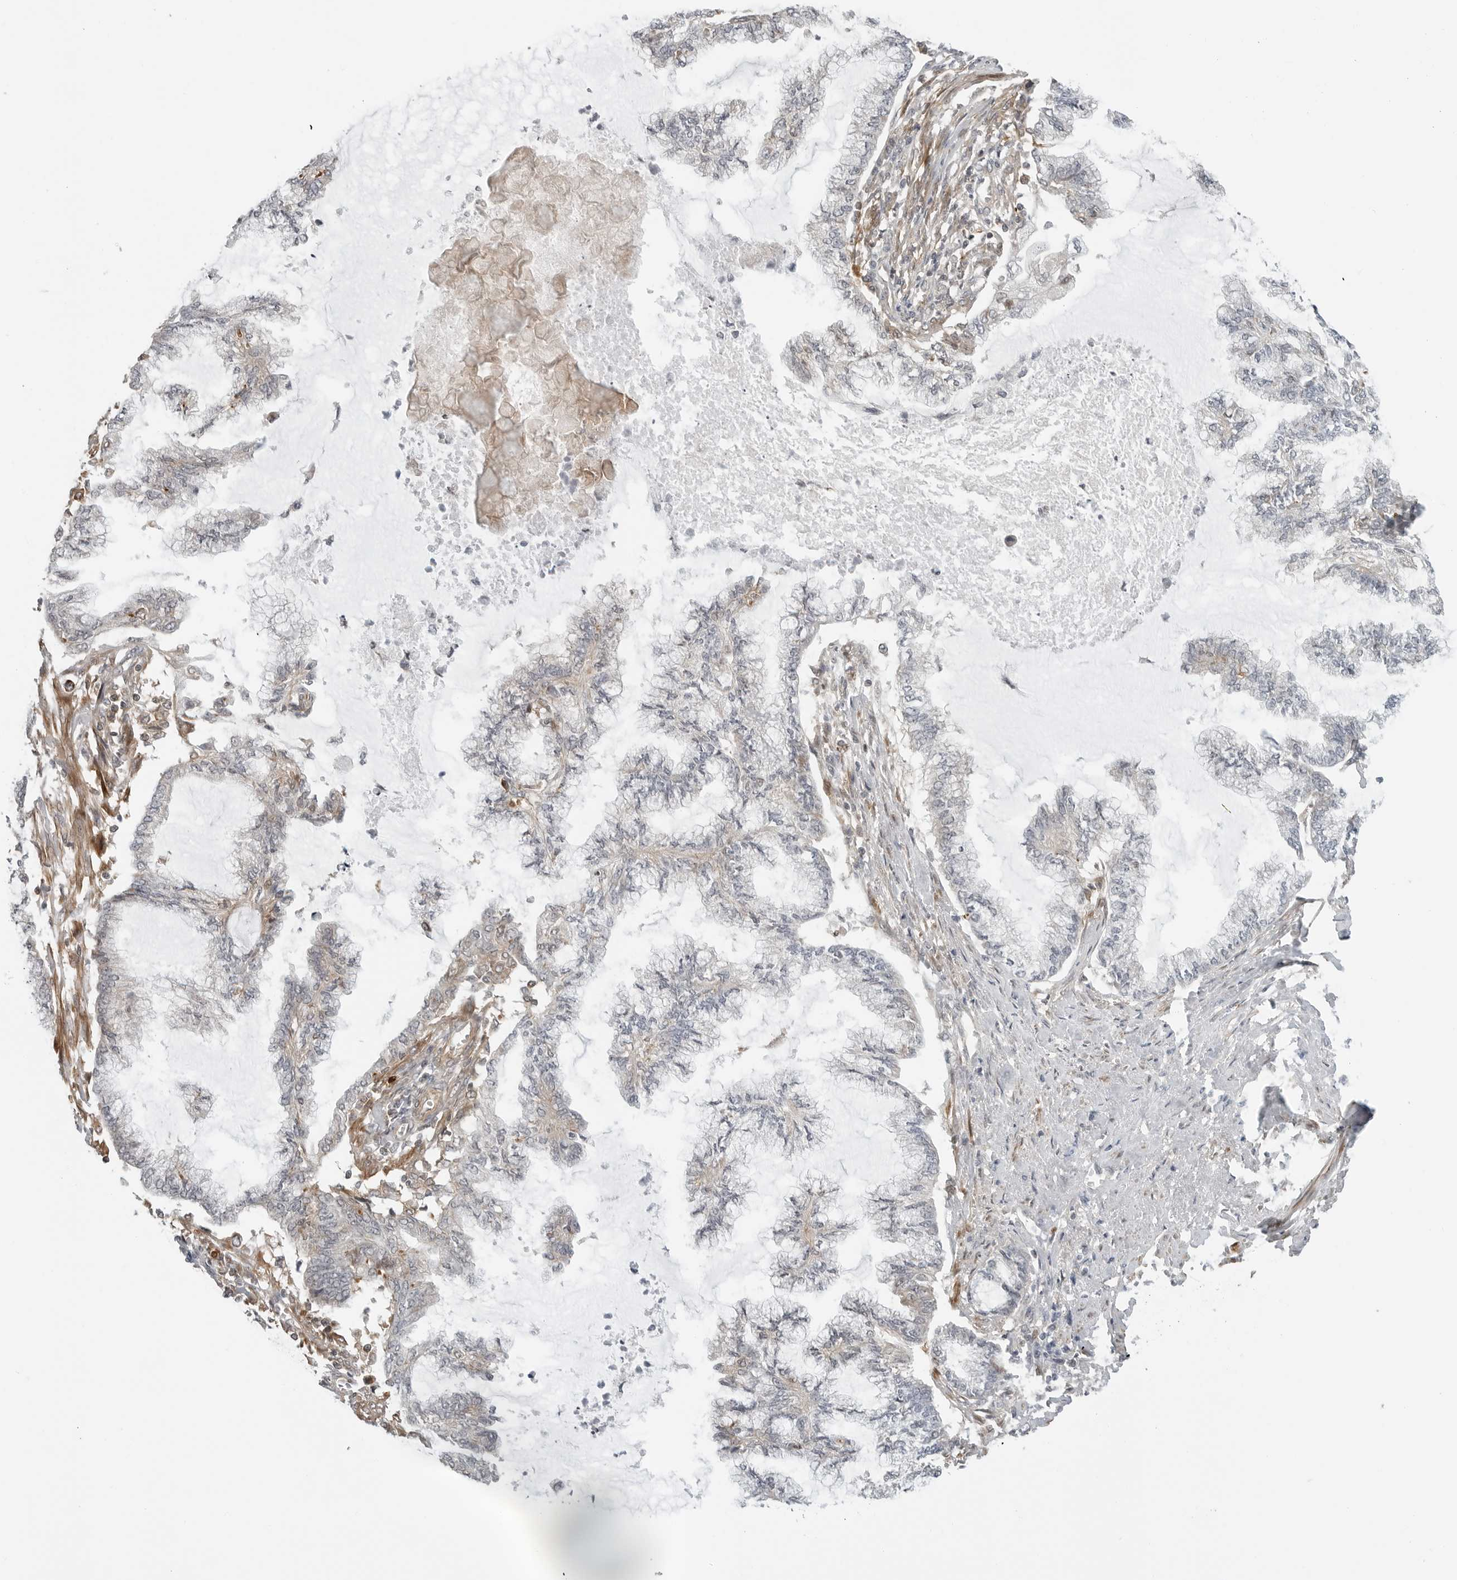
{"staining": {"intensity": "negative", "quantity": "none", "location": "none"}, "tissue": "endometrial cancer", "cell_type": "Tumor cells", "image_type": "cancer", "snomed": [{"axis": "morphology", "description": "Adenocarcinoma, NOS"}, {"axis": "topography", "description": "Endometrium"}], "caption": "IHC image of human endometrial adenocarcinoma stained for a protein (brown), which shows no expression in tumor cells.", "gene": "STXBP3", "patient": {"sex": "female", "age": 86}}